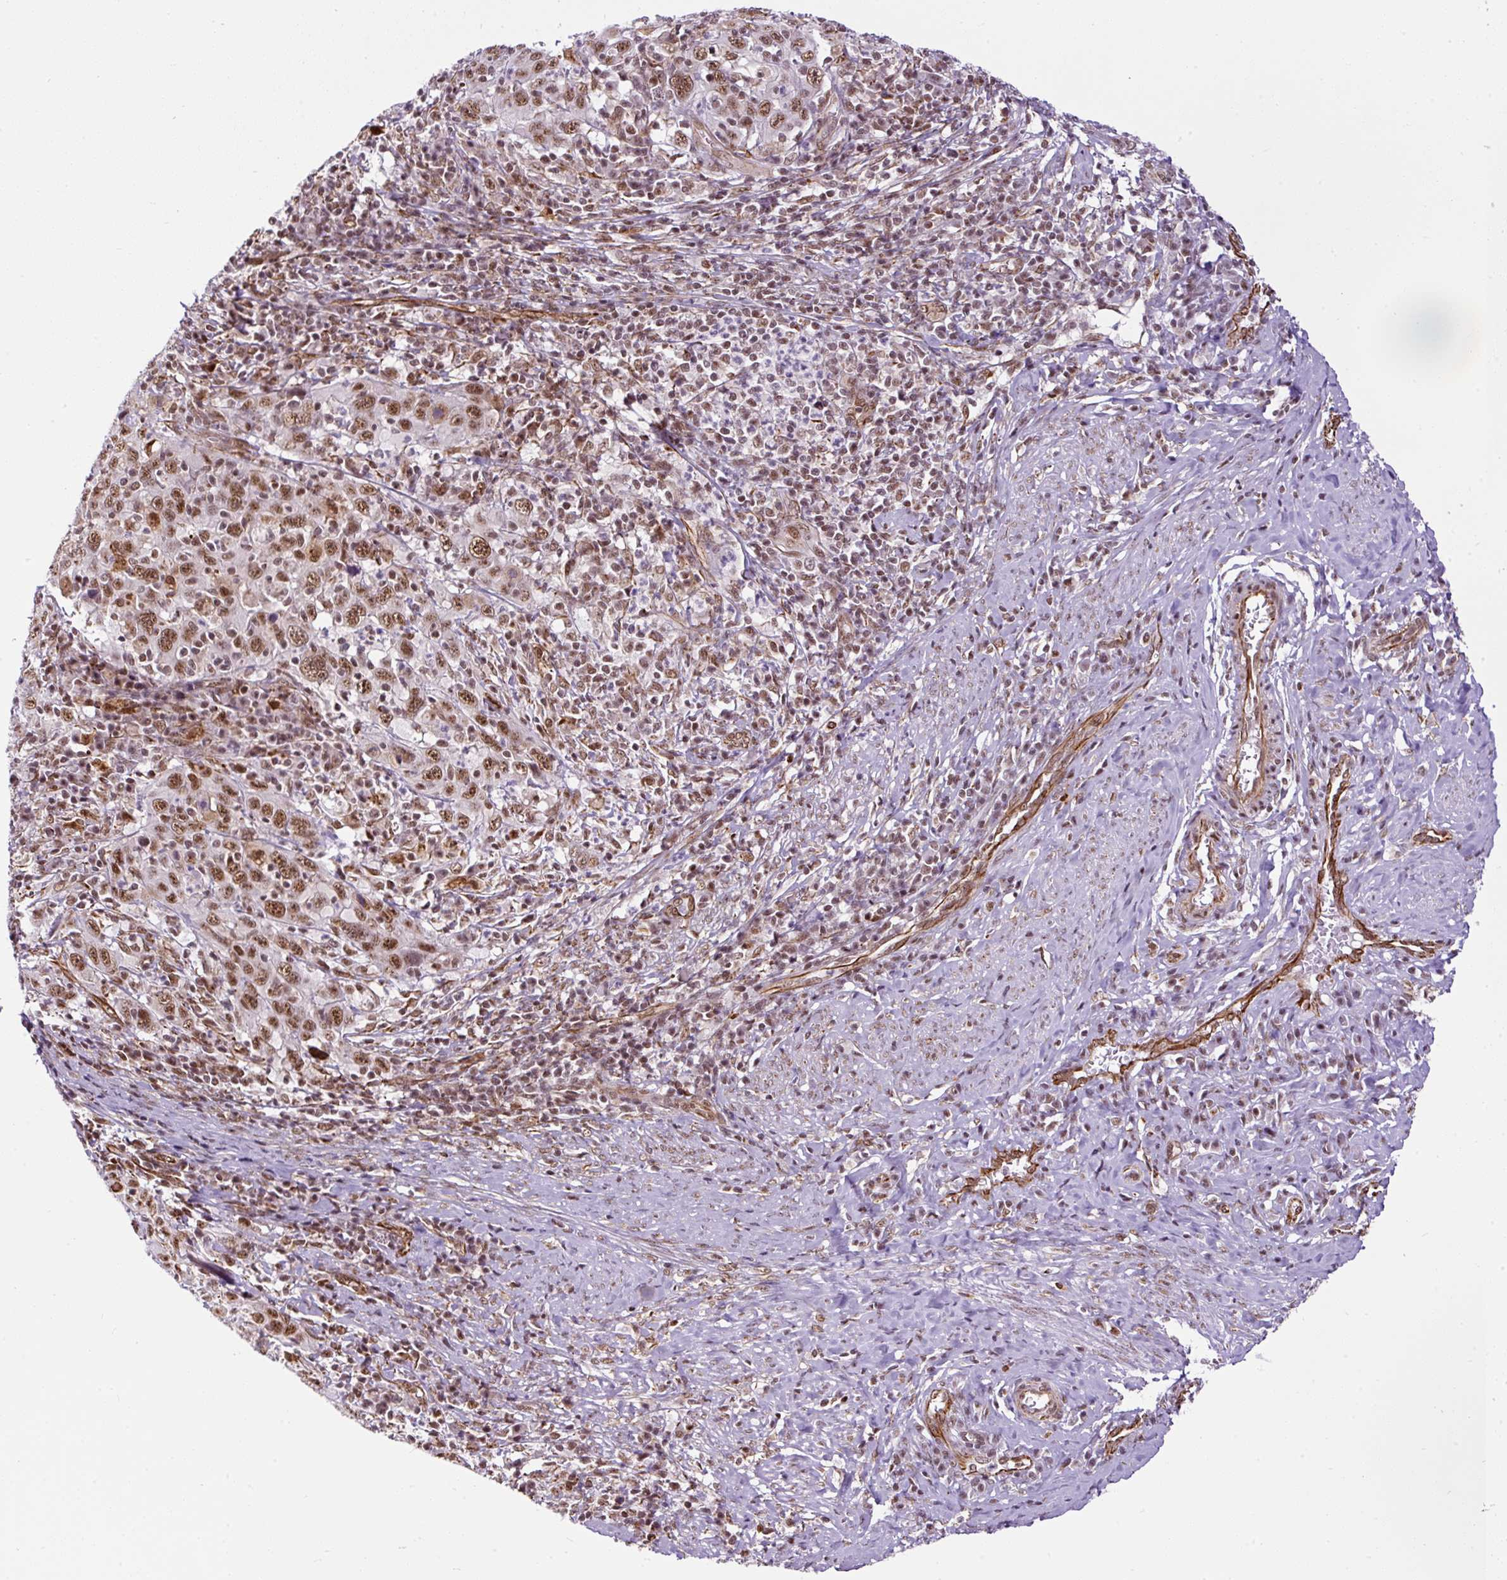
{"staining": {"intensity": "moderate", "quantity": ">75%", "location": "nuclear"}, "tissue": "cervical cancer", "cell_type": "Tumor cells", "image_type": "cancer", "snomed": [{"axis": "morphology", "description": "Squamous cell carcinoma, NOS"}, {"axis": "topography", "description": "Cervix"}], "caption": "This is a histology image of immunohistochemistry (IHC) staining of cervical squamous cell carcinoma, which shows moderate positivity in the nuclear of tumor cells.", "gene": "LUC7L2", "patient": {"sex": "female", "age": 46}}